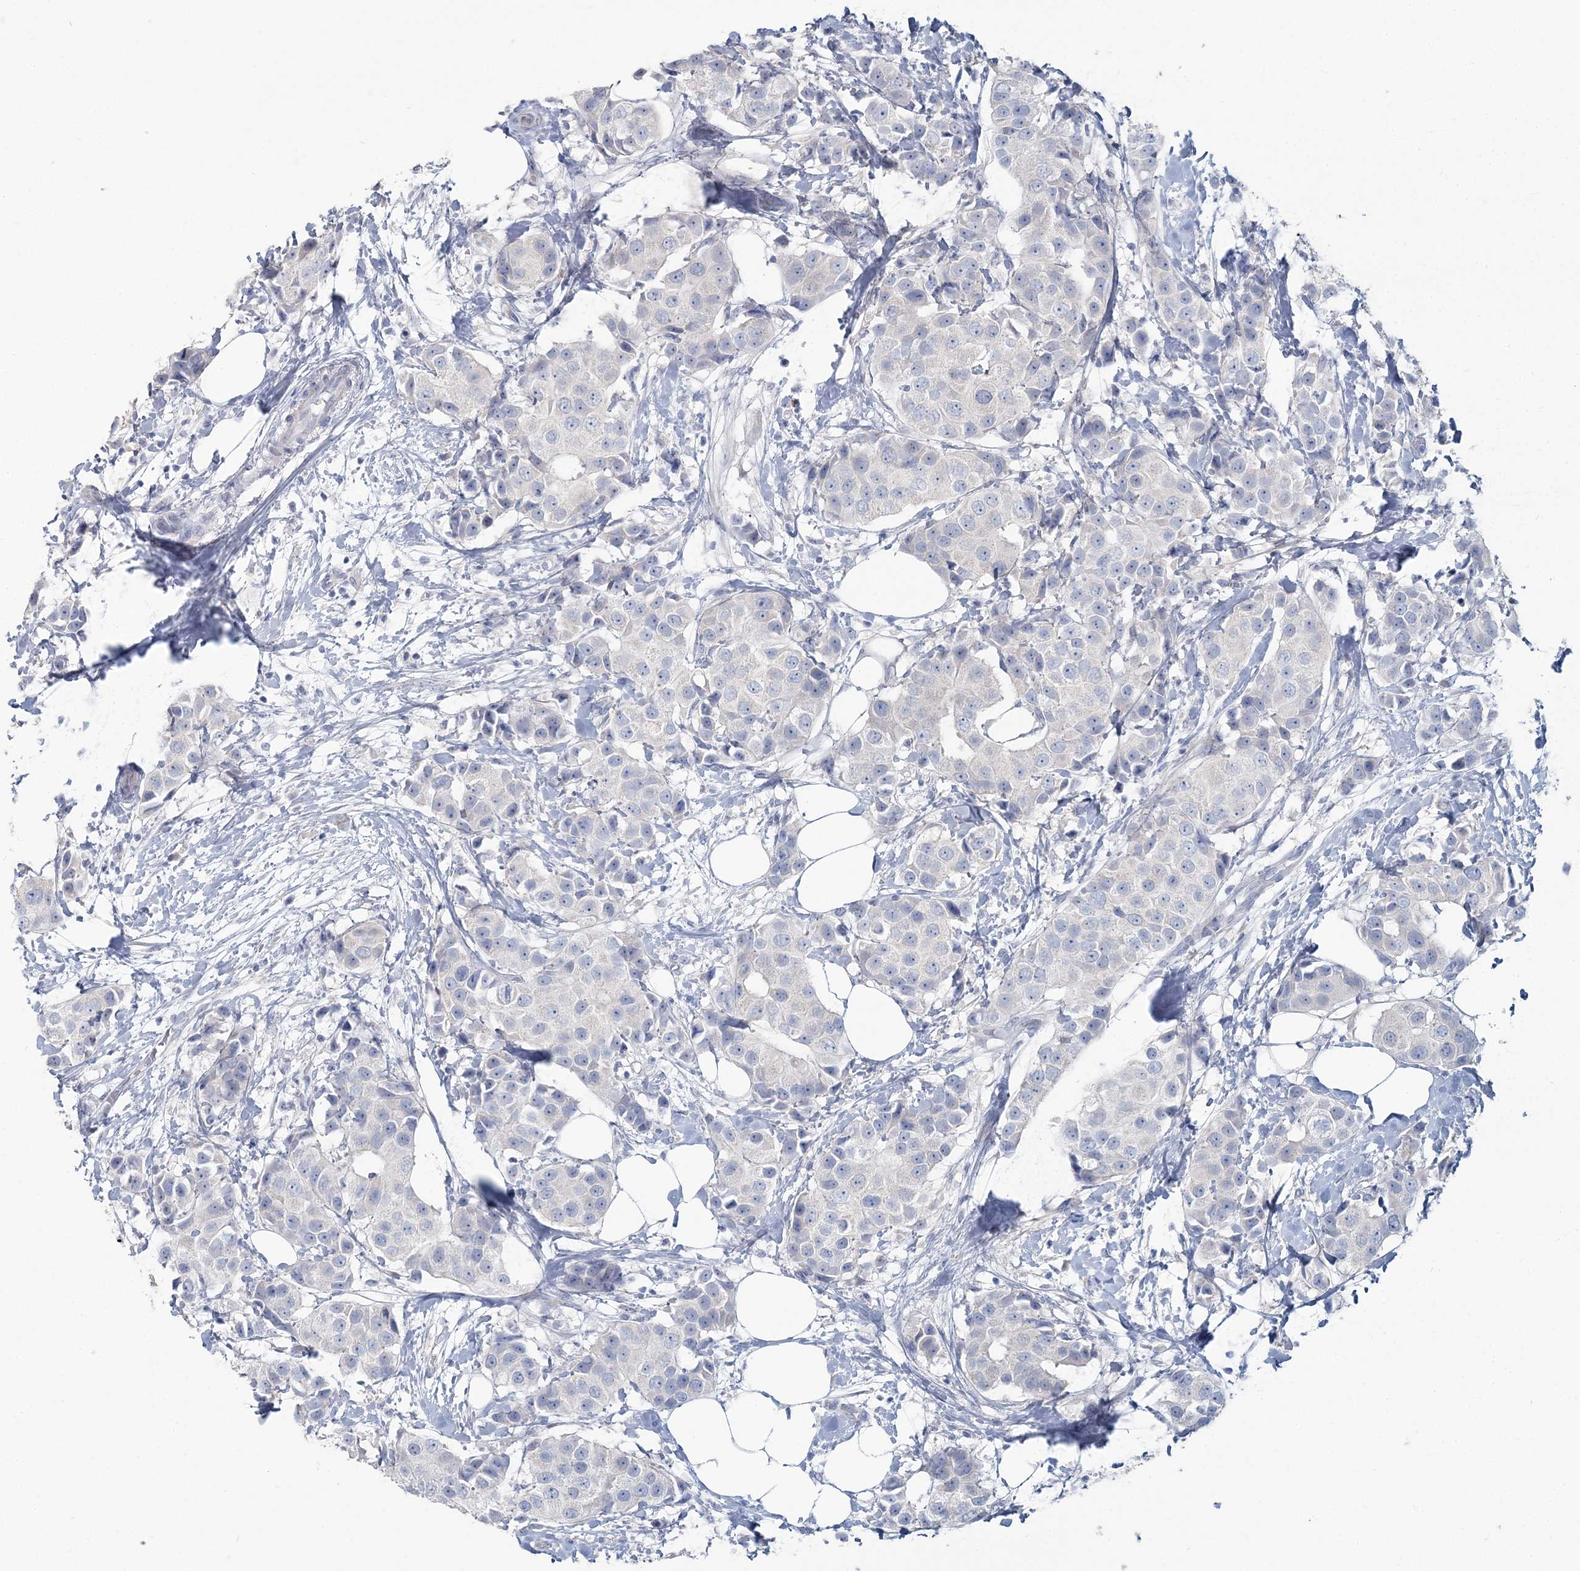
{"staining": {"intensity": "negative", "quantity": "none", "location": "none"}, "tissue": "breast cancer", "cell_type": "Tumor cells", "image_type": "cancer", "snomed": [{"axis": "morphology", "description": "Normal tissue, NOS"}, {"axis": "morphology", "description": "Duct carcinoma"}, {"axis": "topography", "description": "Breast"}], "caption": "Breast intraductal carcinoma stained for a protein using immunohistochemistry (IHC) shows no expression tumor cells.", "gene": "CMBL", "patient": {"sex": "female", "age": 39}}